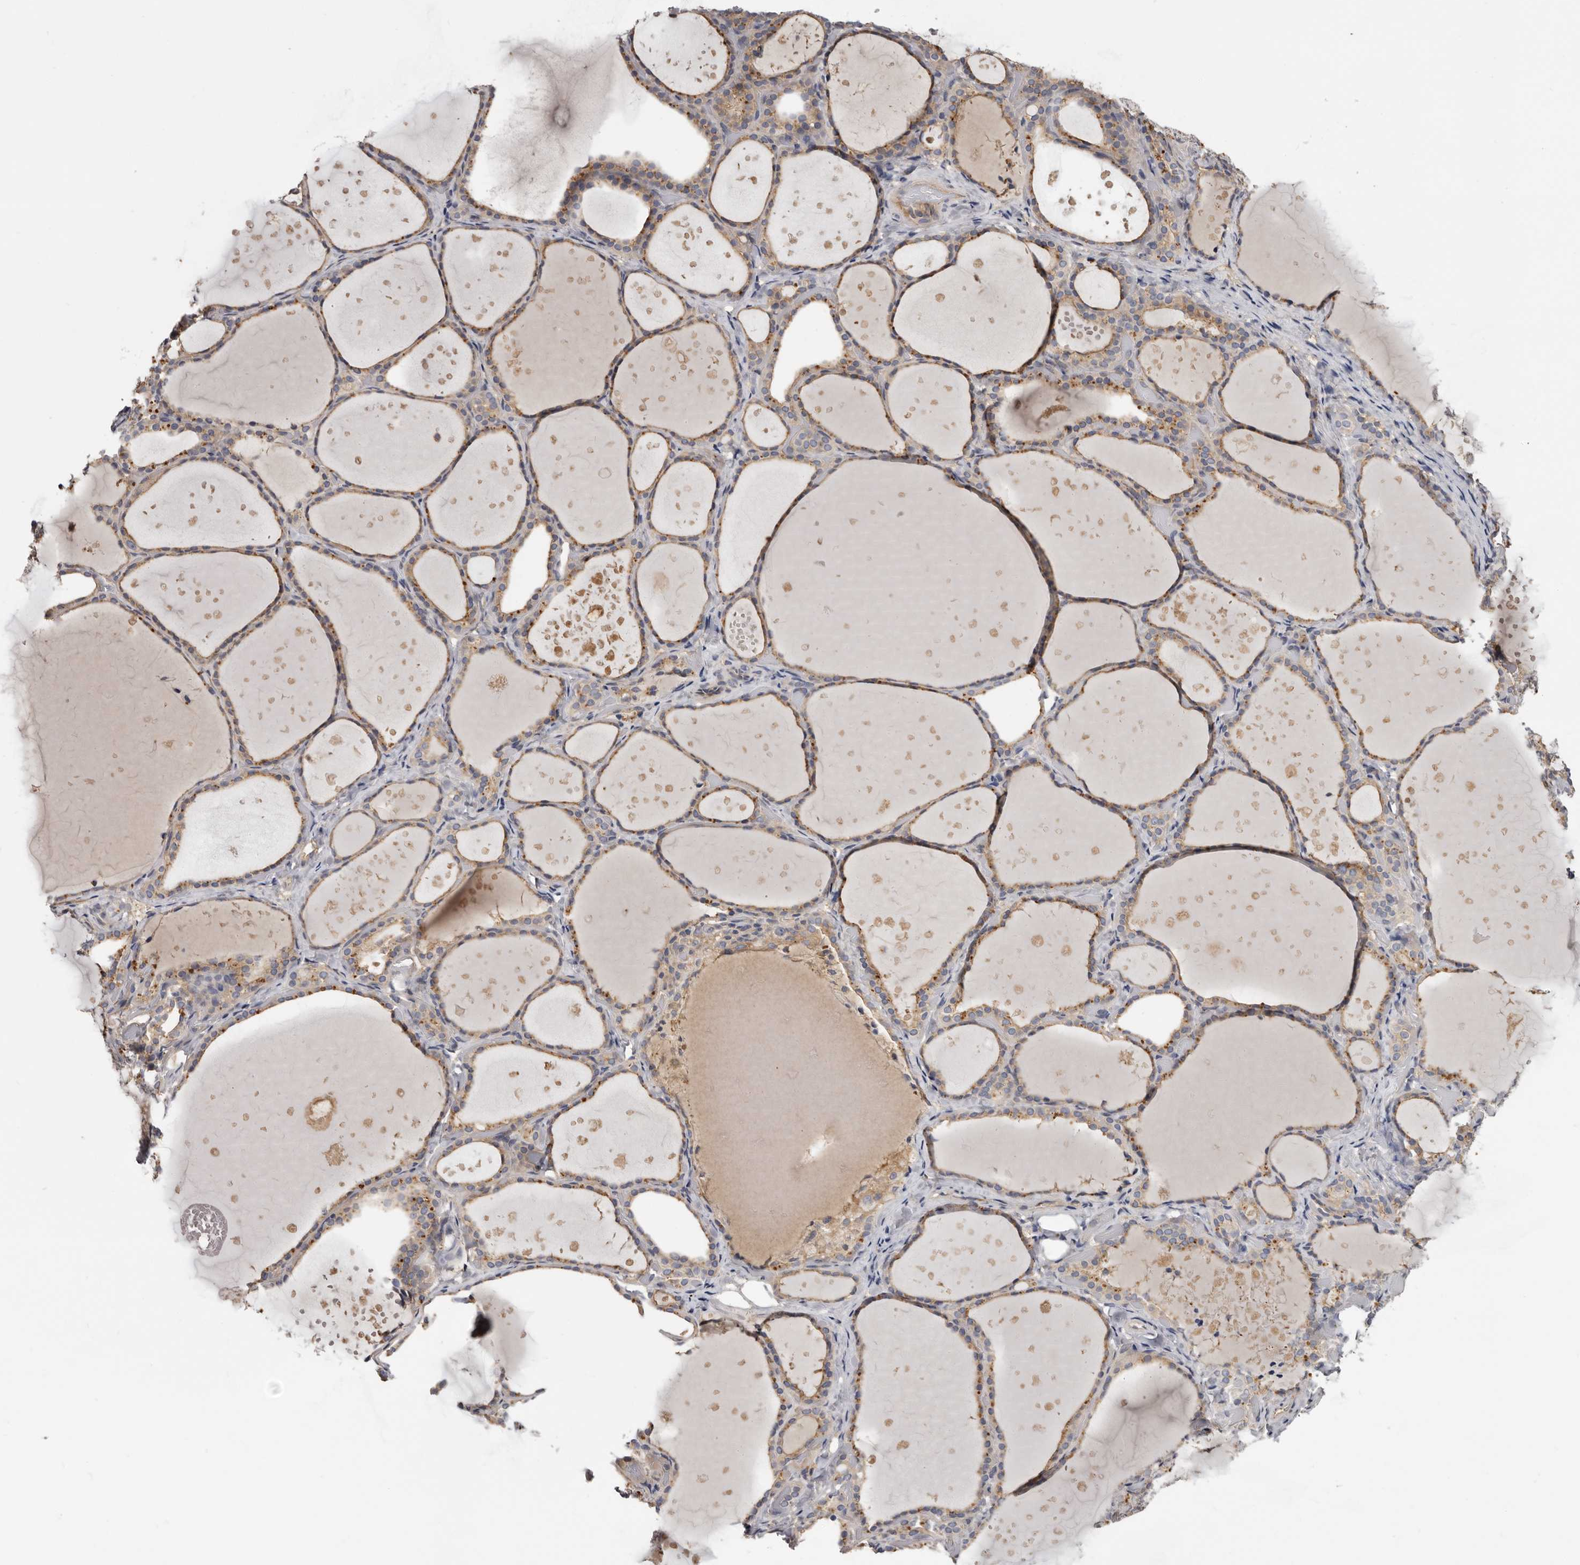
{"staining": {"intensity": "moderate", "quantity": "<25%", "location": "cytoplasmic/membranous"}, "tissue": "thyroid gland", "cell_type": "Glandular cells", "image_type": "normal", "snomed": [{"axis": "morphology", "description": "Normal tissue, NOS"}, {"axis": "topography", "description": "Thyroid gland"}], "caption": "IHC (DAB) staining of unremarkable human thyroid gland exhibits moderate cytoplasmic/membranous protein positivity in about <25% of glandular cells.", "gene": "INKA2", "patient": {"sex": "female", "age": 44}}